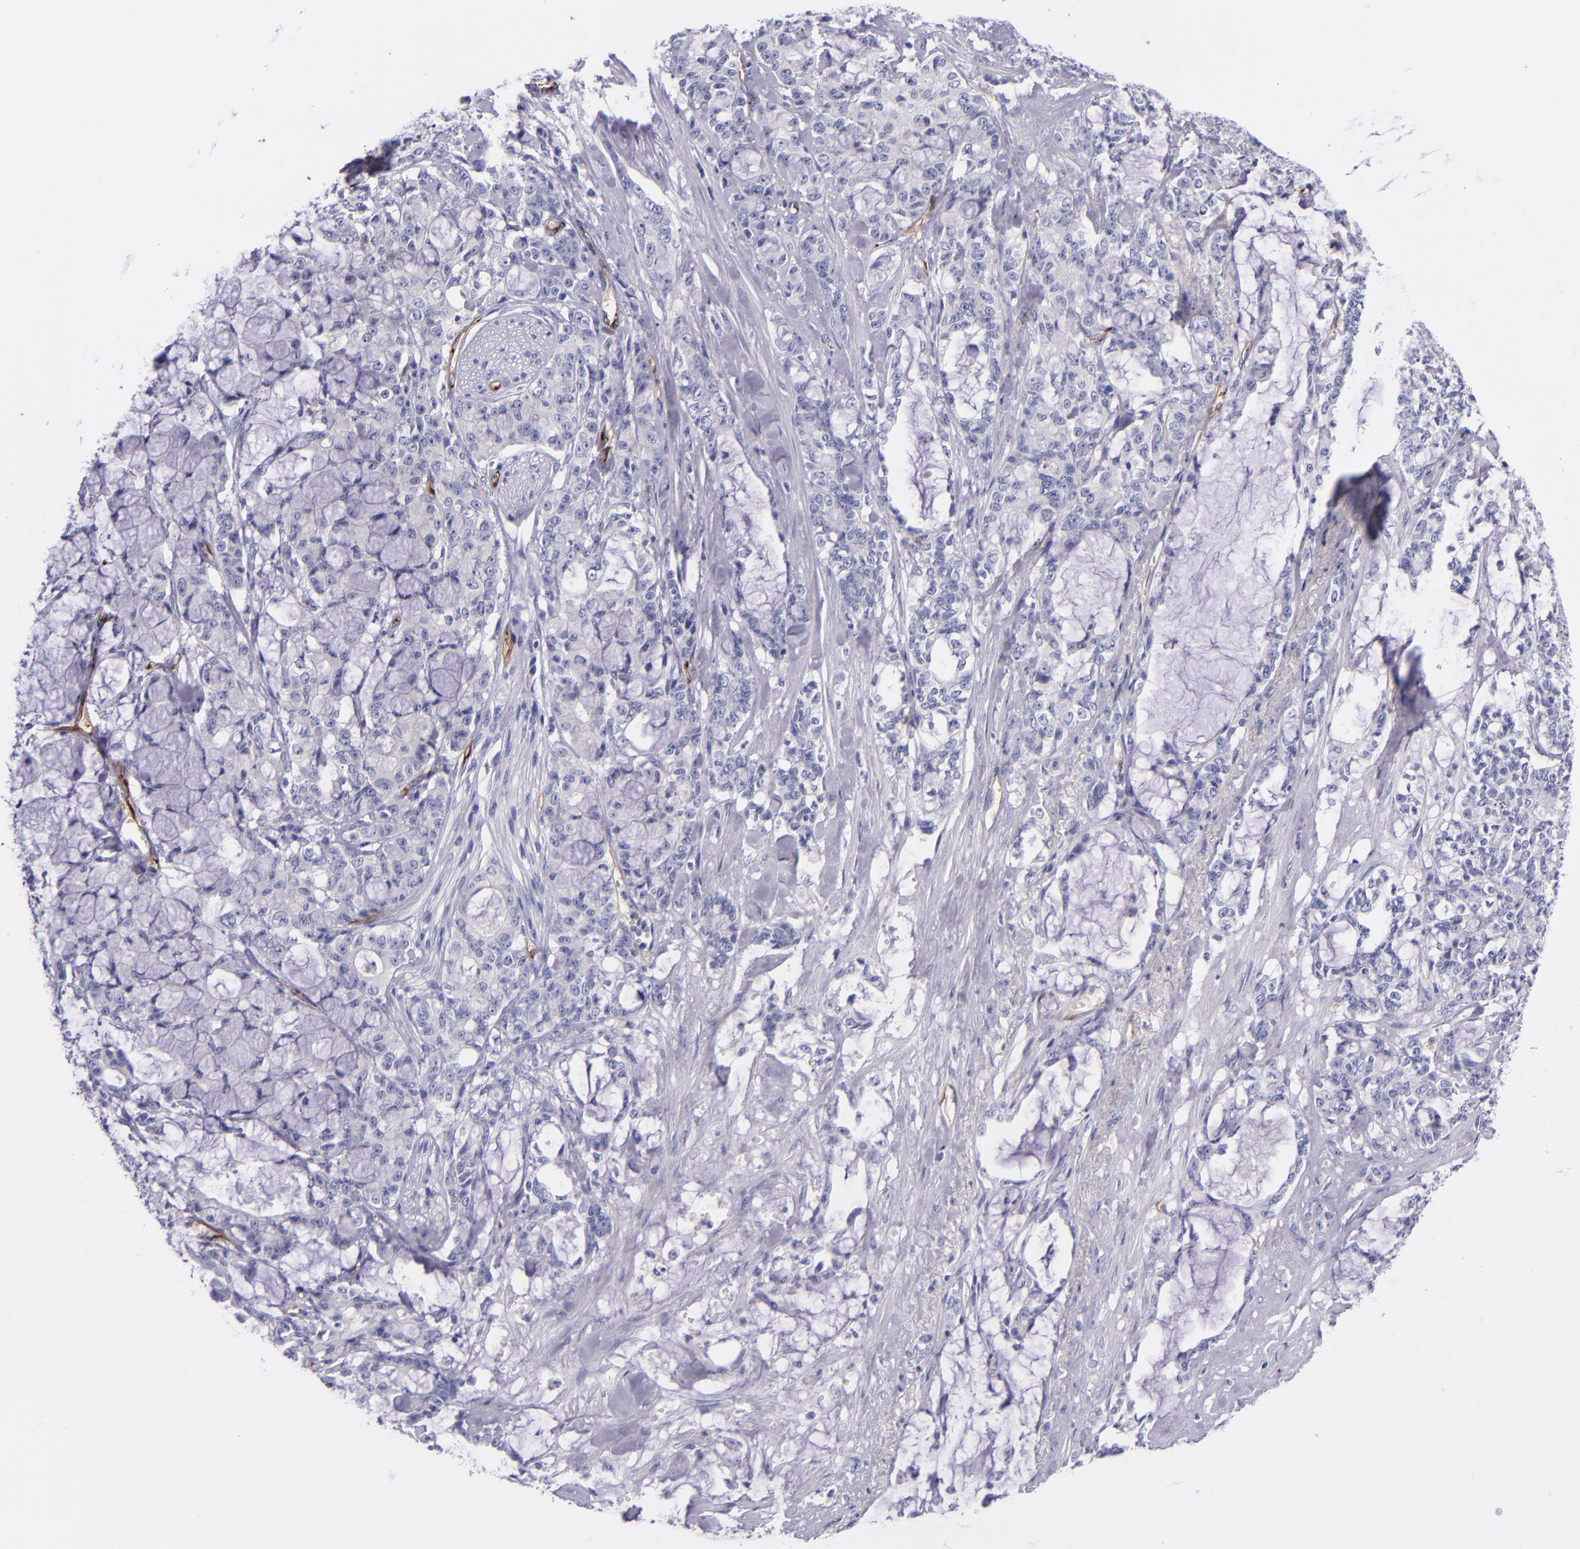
{"staining": {"intensity": "negative", "quantity": "none", "location": "none"}, "tissue": "pancreatic cancer", "cell_type": "Tumor cells", "image_type": "cancer", "snomed": [{"axis": "morphology", "description": "Adenocarcinoma, NOS"}, {"axis": "topography", "description": "Pancreas"}], "caption": "This is an immunohistochemistry histopathology image of pancreatic cancer (adenocarcinoma). There is no expression in tumor cells.", "gene": "NOS3", "patient": {"sex": "female", "age": 73}}